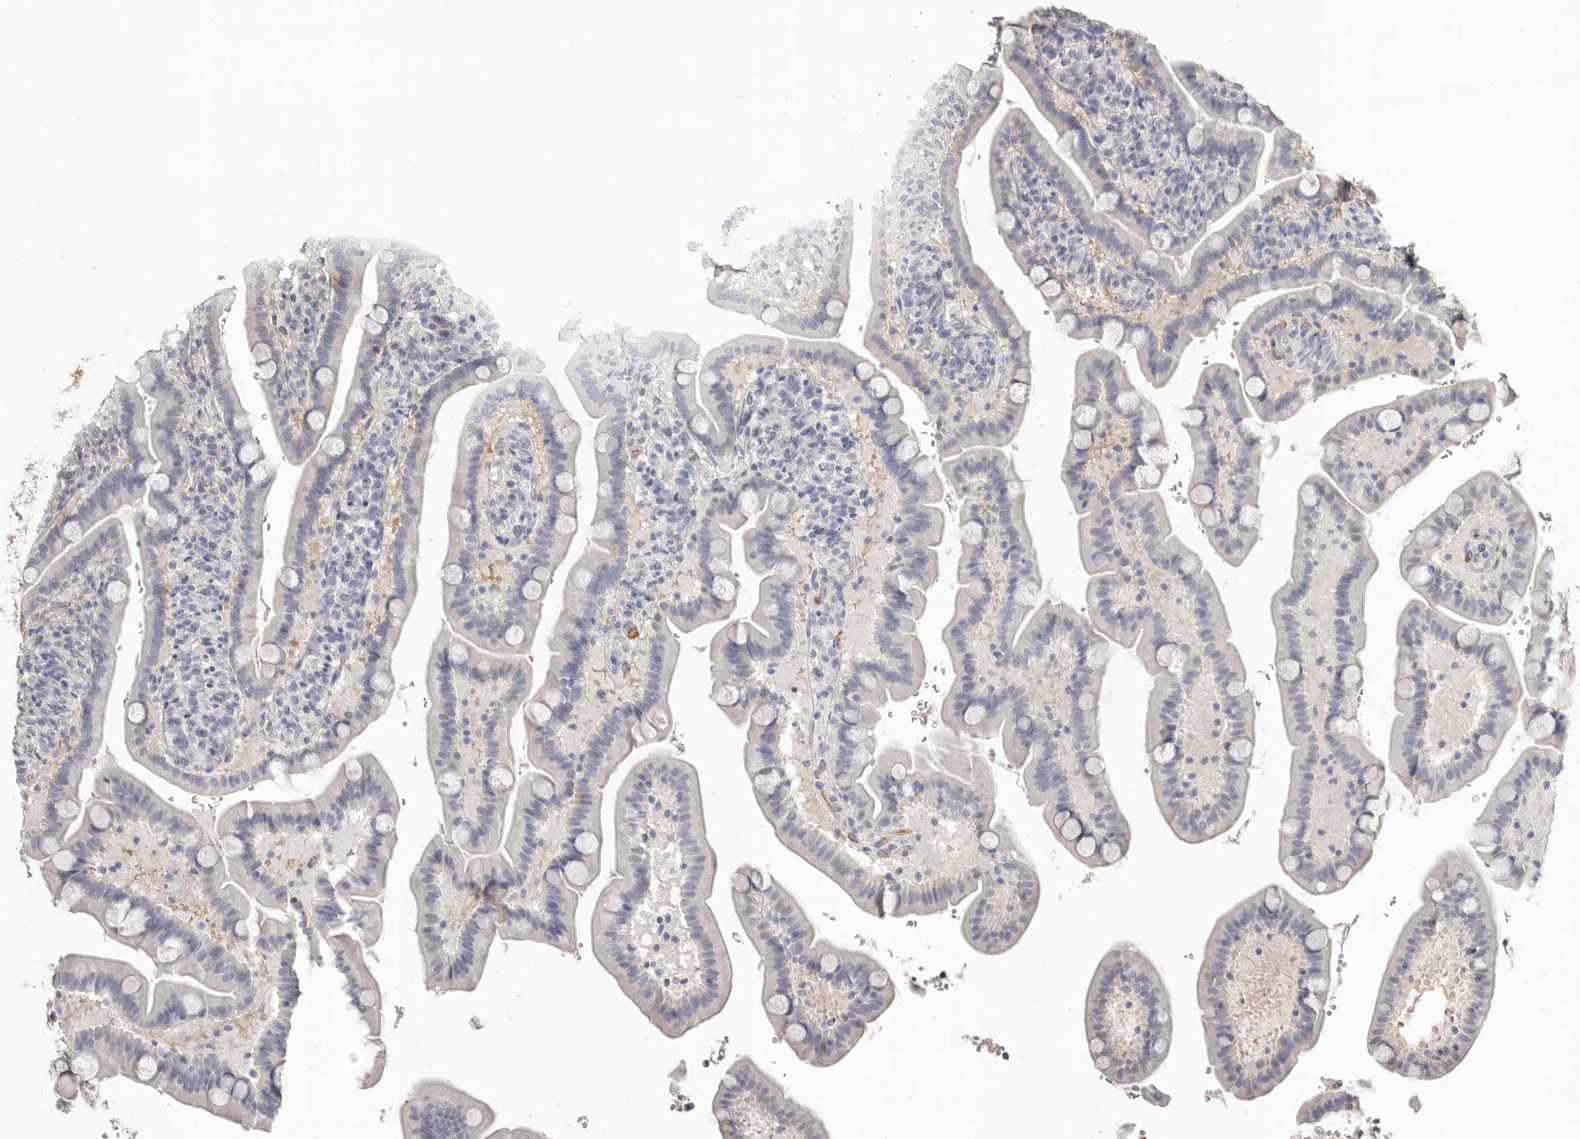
{"staining": {"intensity": "negative", "quantity": "none", "location": "none"}, "tissue": "duodenum", "cell_type": "Glandular cells", "image_type": "normal", "snomed": [{"axis": "morphology", "description": "Normal tissue, NOS"}, {"axis": "topography", "description": "Duodenum"}], "caption": "The immunohistochemistry photomicrograph has no significant staining in glandular cells of duodenum.", "gene": "APOA2", "patient": {"sex": "male", "age": 54}}